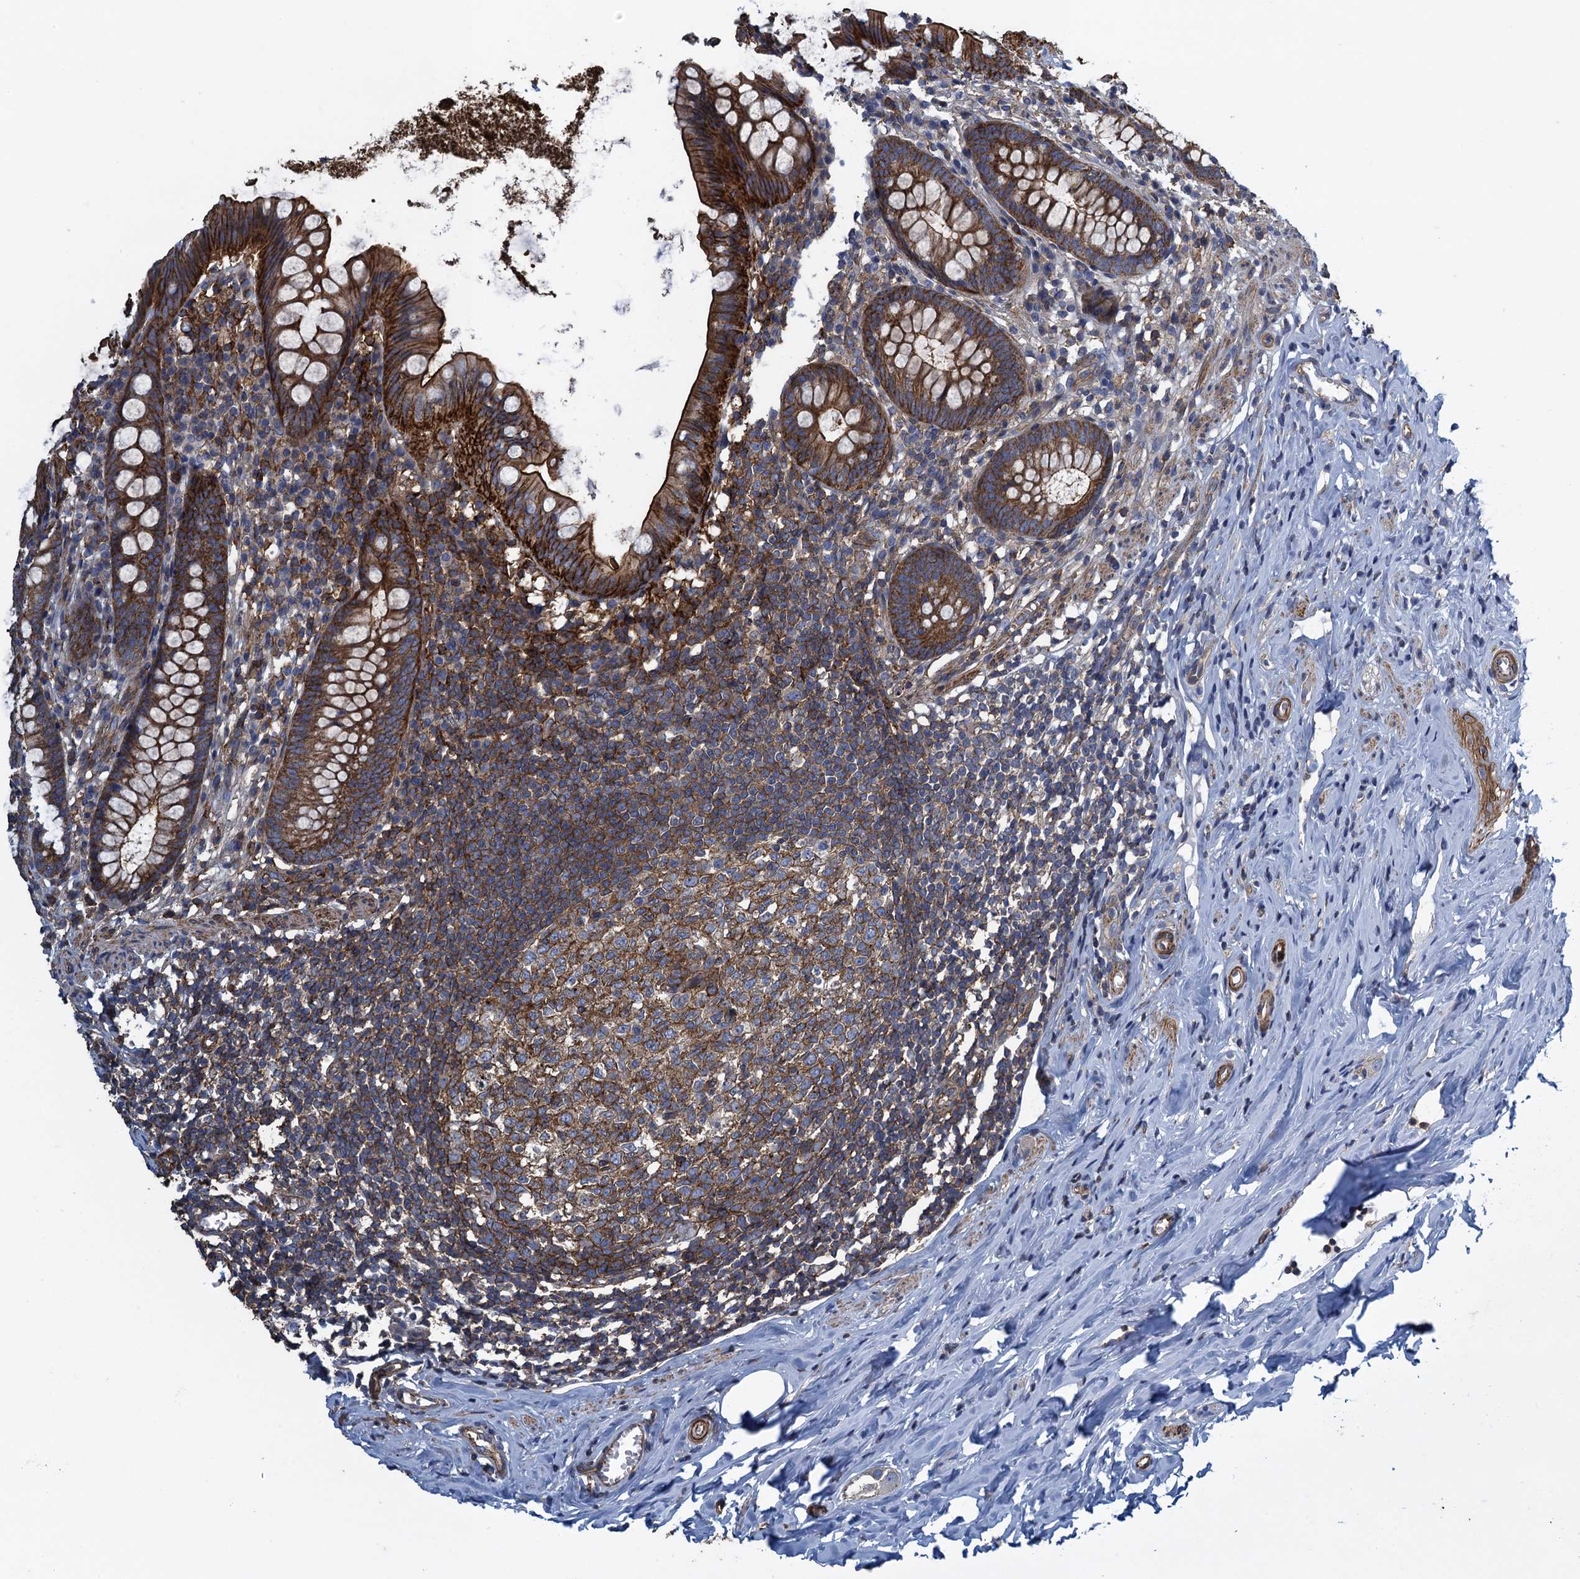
{"staining": {"intensity": "strong", "quantity": ">75%", "location": "cytoplasmic/membranous"}, "tissue": "appendix", "cell_type": "Glandular cells", "image_type": "normal", "snomed": [{"axis": "morphology", "description": "Normal tissue, NOS"}, {"axis": "topography", "description": "Appendix"}], "caption": "A high amount of strong cytoplasmic/membranous positivity is identified in approximately >75% of glandular cells in benign appendix. The staining is performed using DAB (3,3'-diaminobenzidine) brown chromogen to label protein expression. The nuclei are counter-stained blue using hematoxylin.", "gene": "PROSER2", "patient": {"sex": "female", "age": 51}}